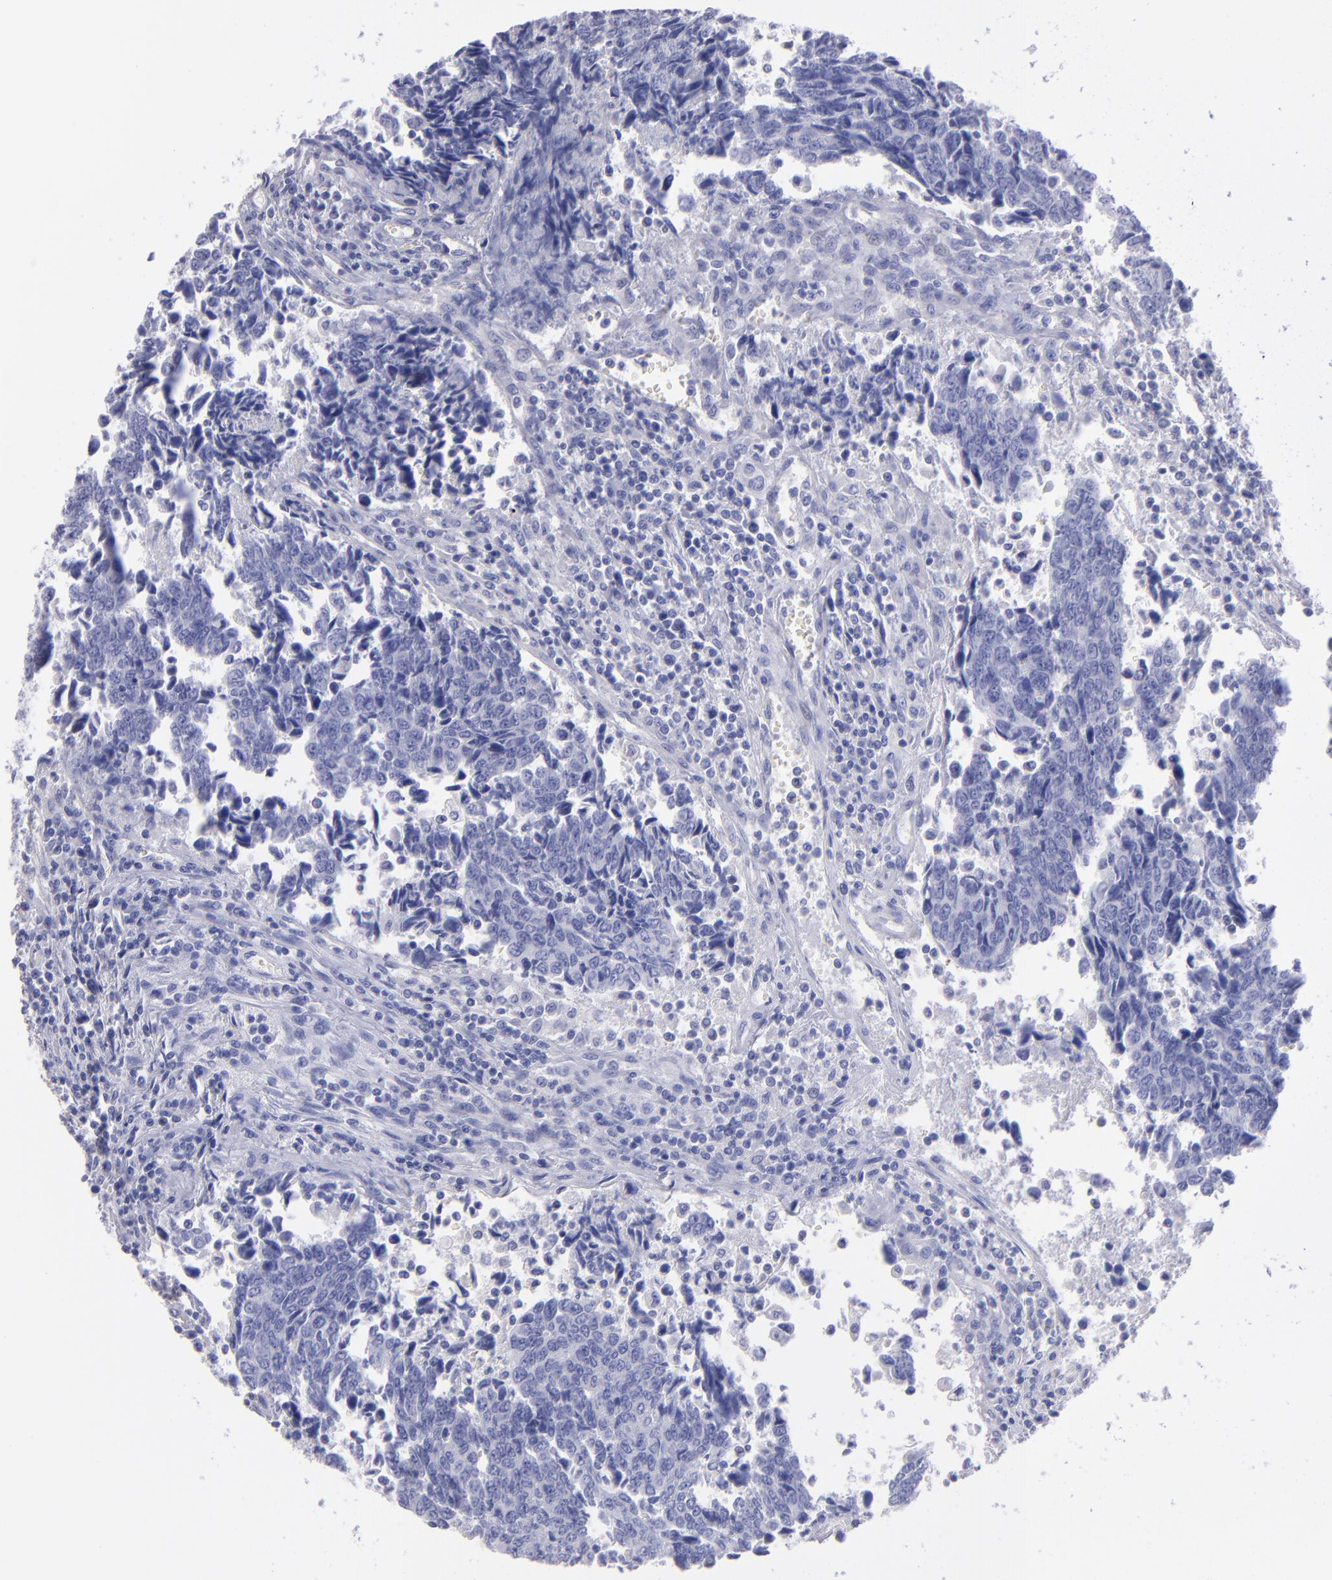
{"staining": {"intensity": "negative", "quantity": "none", "location": "none"}, "tissue": "urothelial cancer", "cell_type": "Tumor cells", "image_type": "cancer", "snomed": [{"axis": "morphology", "description": "Urothelial carcinoma, High grade"}, {"axis": "topography", "description": "Urinary bladder"}], "caption": "Immunohistochemistry (IHC) histopathology image of human urothelial carcinoma (high-grade) stained for a protein (brown), which shows no staining in tumor cells.", "gene": "TG", "patient": {"sex": "male", "age": 86}}